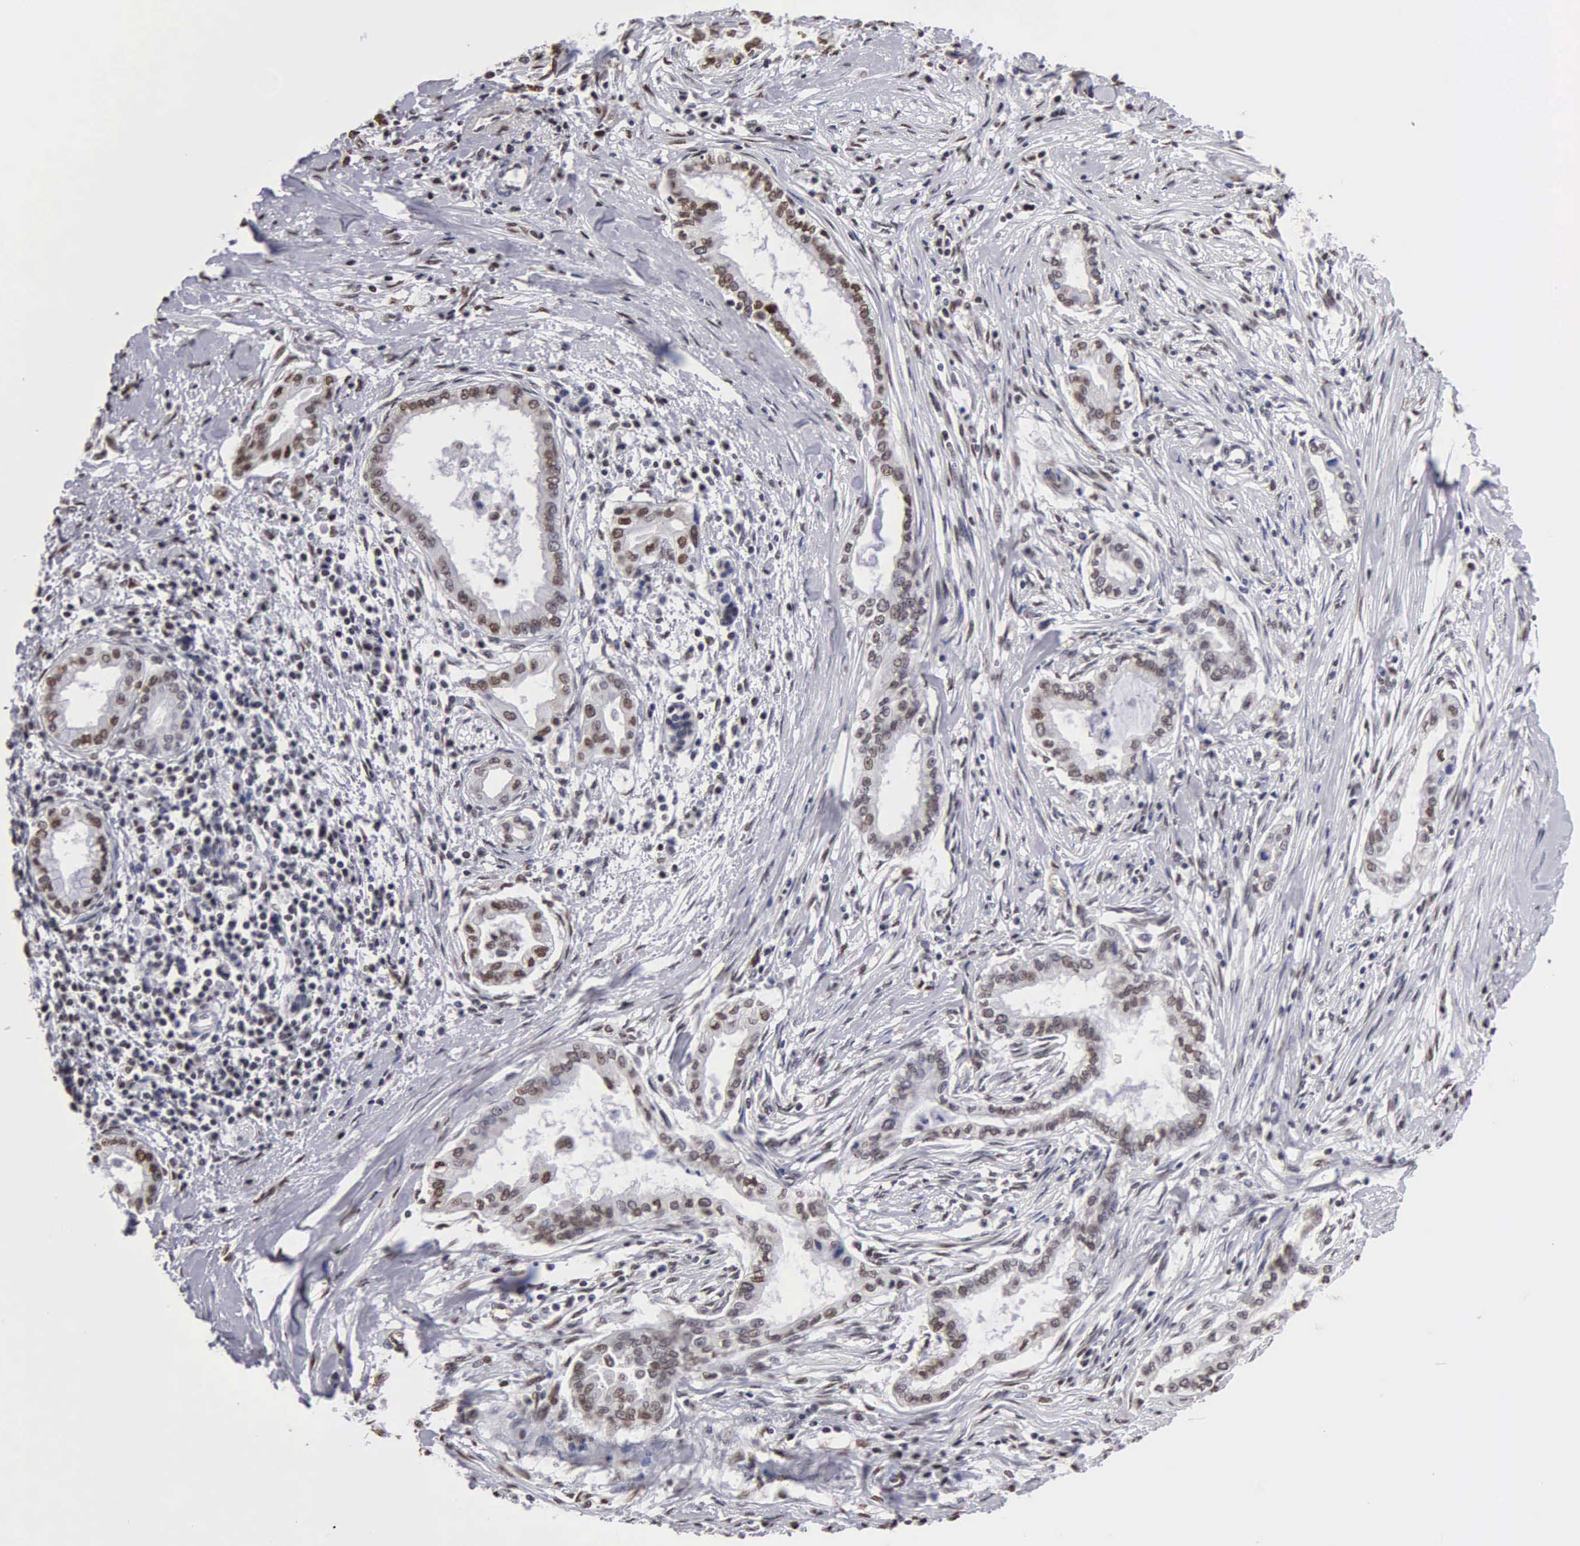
{"staining": {"intensity": "moderate", "quantity": "25%-75%", "location": "nuclear"}, "tissue": "pancreatic cancer", "cell_type": "Tumor cells", "image_type": "cancer", "snomed": [{"axis": "morphology", "description": "Adenocarcinoma, NOS"}, {"axis": "topography", "description": "Pancreas"}], "caption": "A medium amount of moderate nuclear expression is appreciated in about 25%-75% of tumor cells in pancreatic adenocarcinoma tissue. (DAB (3,3'-diaminobenzidine) IHC with brightfield microscopy, high magnification).", "gene": "CCNG1", "patient": {"sex": "female", "age": 64}}